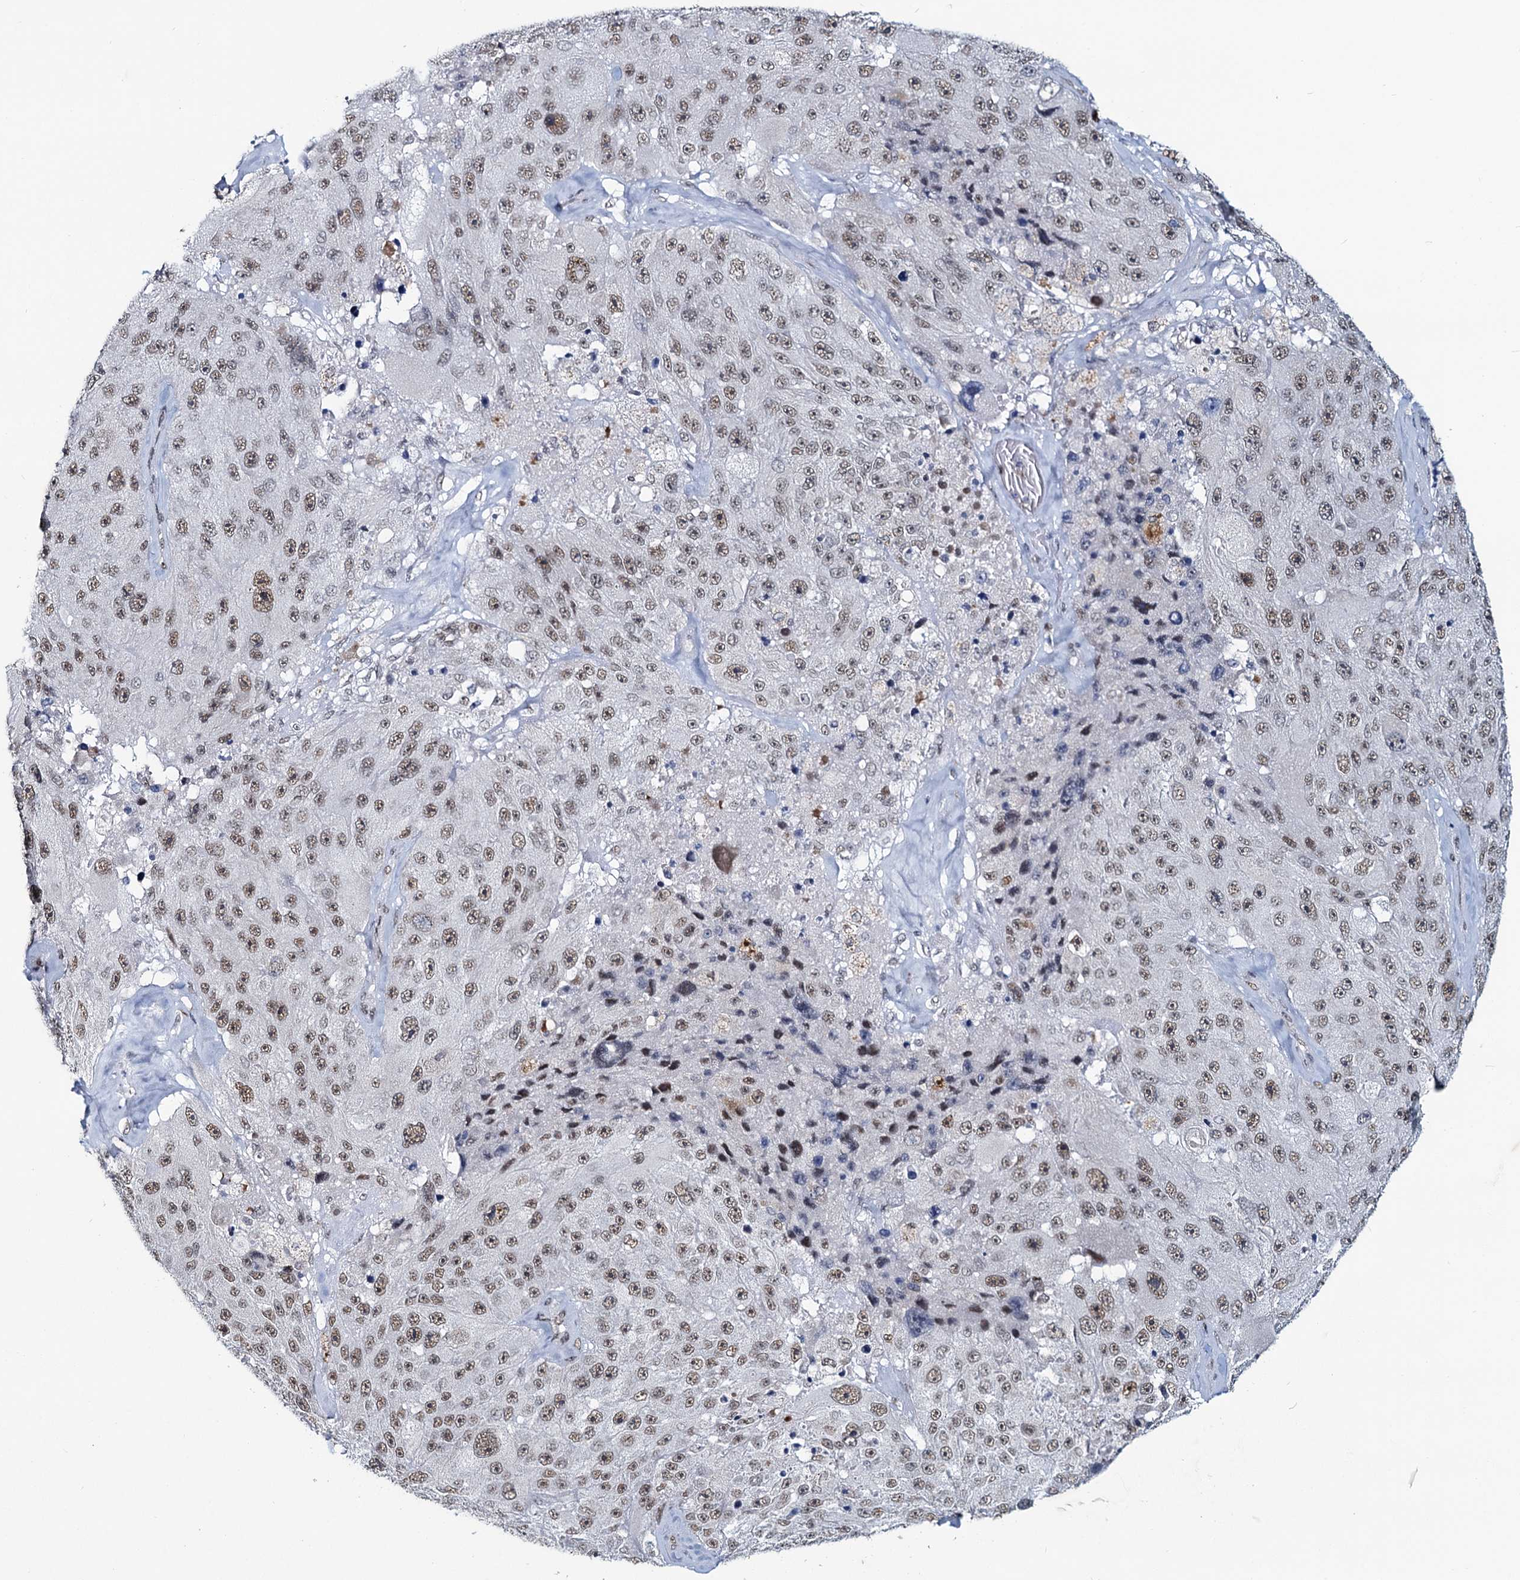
{"staining": {"intensity": "moderate", "quantity": ">75%", "location": "nuclear"}, "tissue": "melanoma", "cell_type": "Tumor cells", "image_type": "cancer", "snomed": [{"axis": "morphology", "description": "Malignant melanoma, Metastatic site"}, {"axis": "topography", "description": "Lymph node"}], "caption": "Melanoma tissue displays moderate nuclear expression in about >75% of tumor cells, visualized by immunohistochemistry.", "gene": "METTL14", "patient": {"sex": "male", "age": 62}}